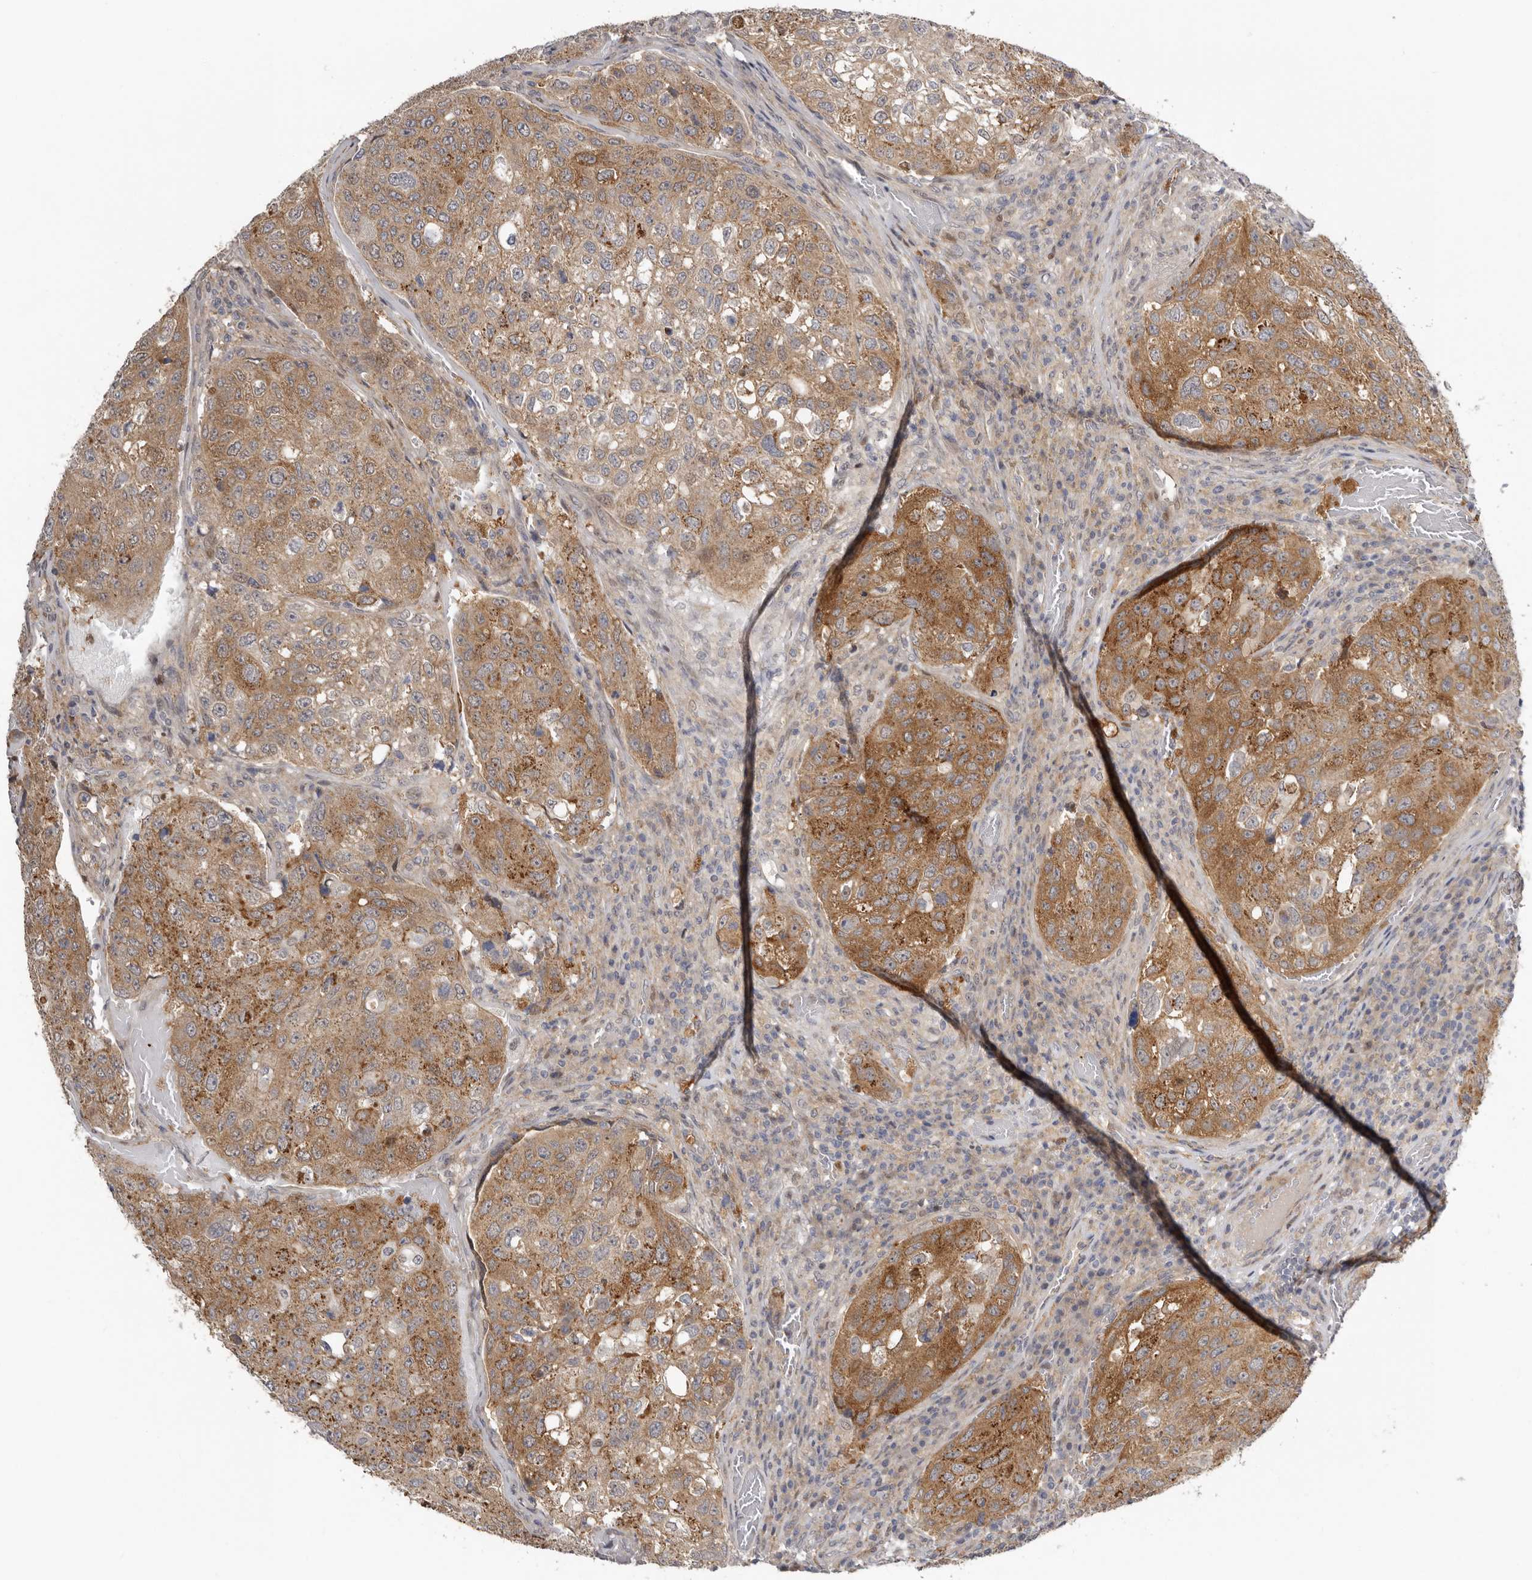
{"staining": {"intensity": "moderate", "quantity": ">75%", "location": "cytoplasmic/membranous"}, "tissue": "urothelial cancer", "cell_type": "Tumor cells", "image_type": "cancer", "snomed": [{"axis": "morphology", "description": "Urothelial carcinoma, High grade"}, {"axis": "topography", "description": "Lymph node"}, {"axis": "topography", "description": "Urinary bladder"}], "caption": "There is medium levels of moderate cytoplasmic/membranous staining in tumor cells of urothelial carcinoma (high-grade), as demonstrated by immunohistochemical staining (brown color).", "gene": "MSRB2", "patient": {"sex": "male", "age": 51}}